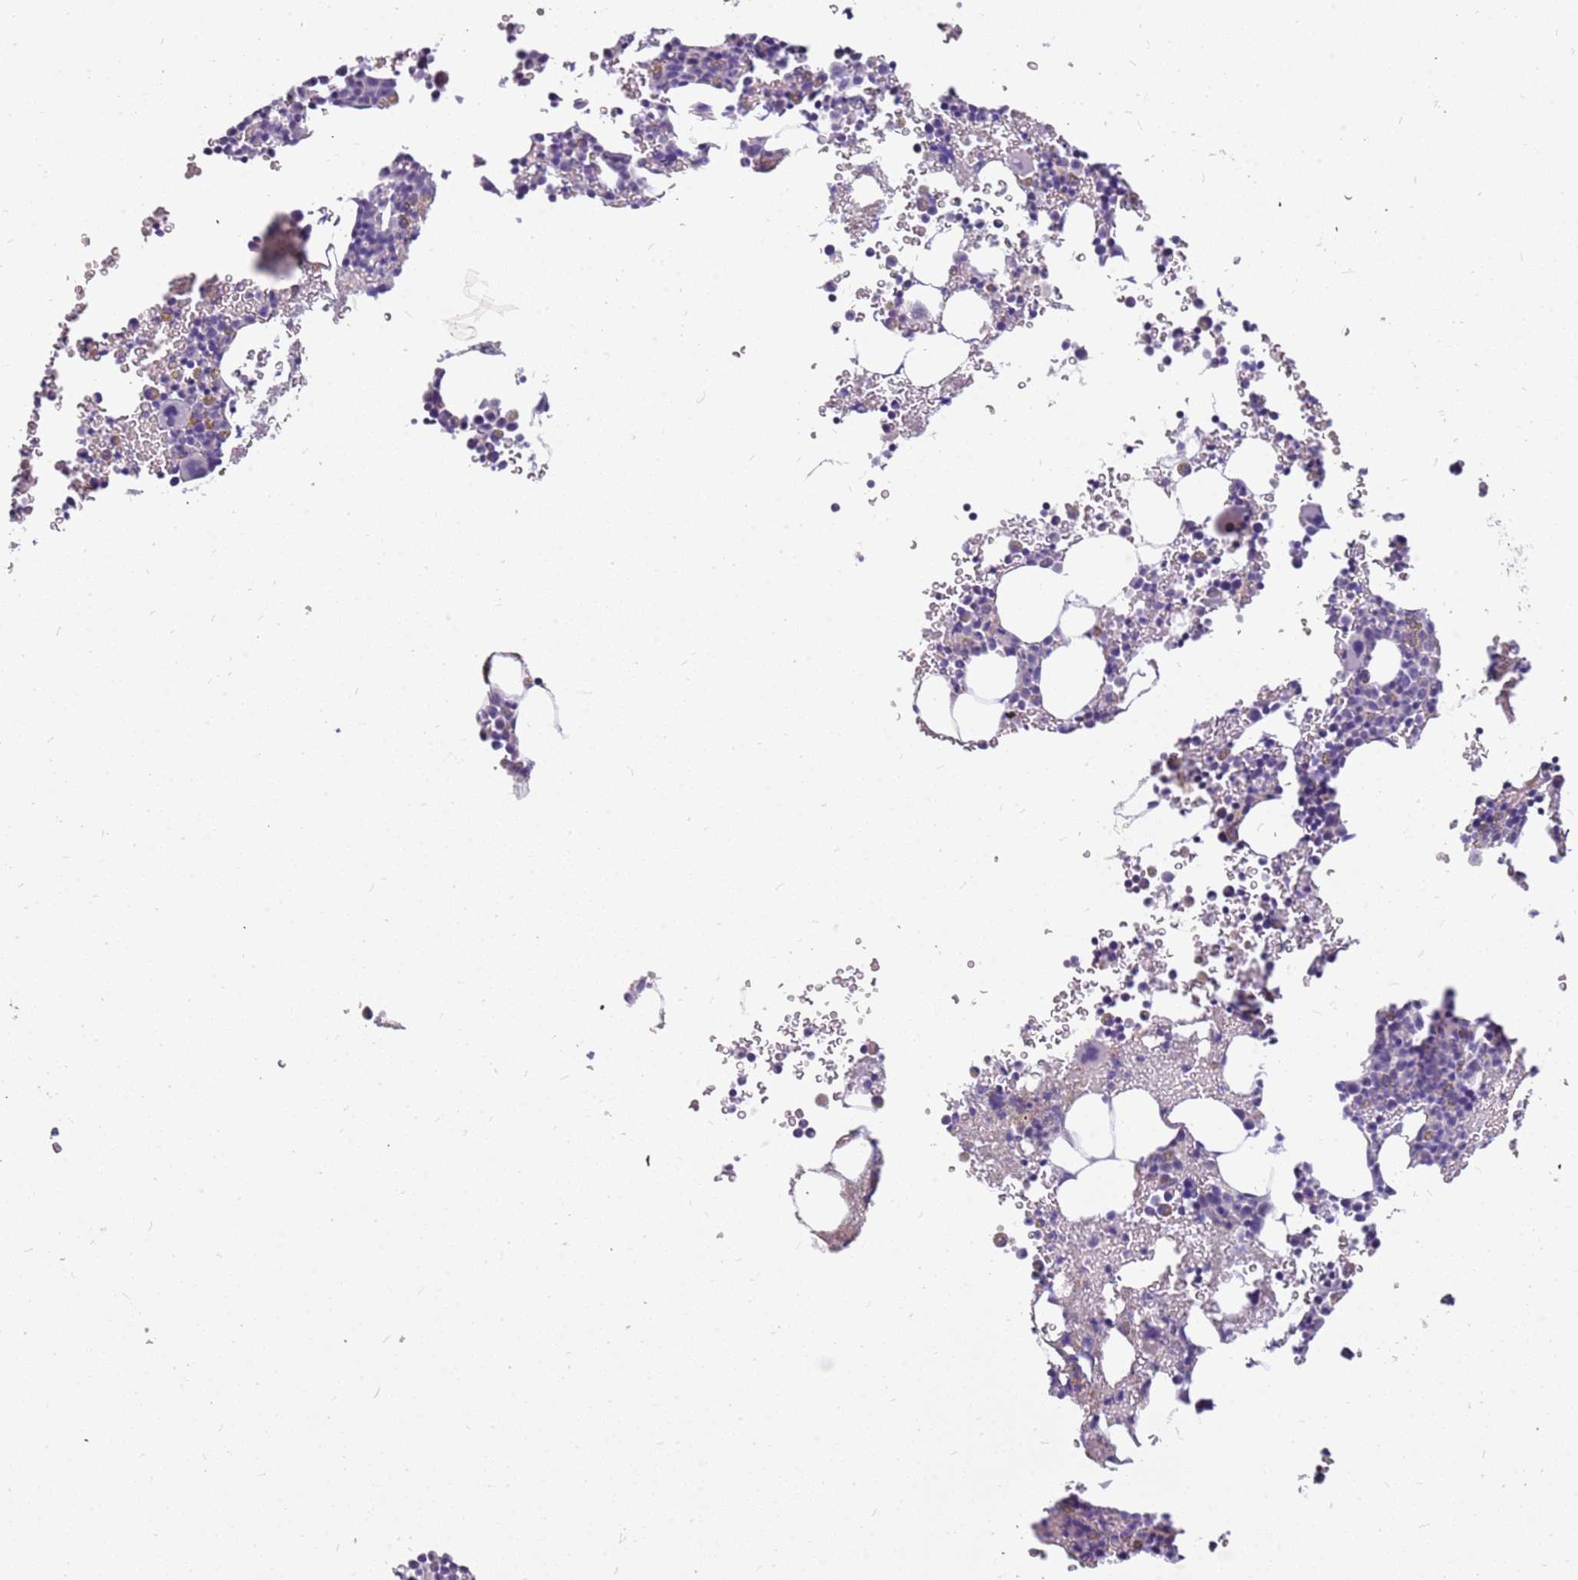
{"staining": {"intensity": "weak", "quantity": "<25%", "location": "cytoplasmic/membranous"}, "tissue": "bone marrow", "cell_type": "Hematopoietic cells", "image_type": "normal", "snomed": [{"axis": "morphology", "description": "Normal tissue, NOS"}, {"axis": "topography", "description": "Bone marrow"}], "caption": "High magnification brightfield microscopy of benign bone marrow stained with DAB (brown) and counterstained with hematoxylin (blue): hematopoietic cells show no significant expression. (DAB immunohistochemistry (IHC), high magnification).", "gene": "RHCG", "patient": {"sex": "male", "age": 41}}